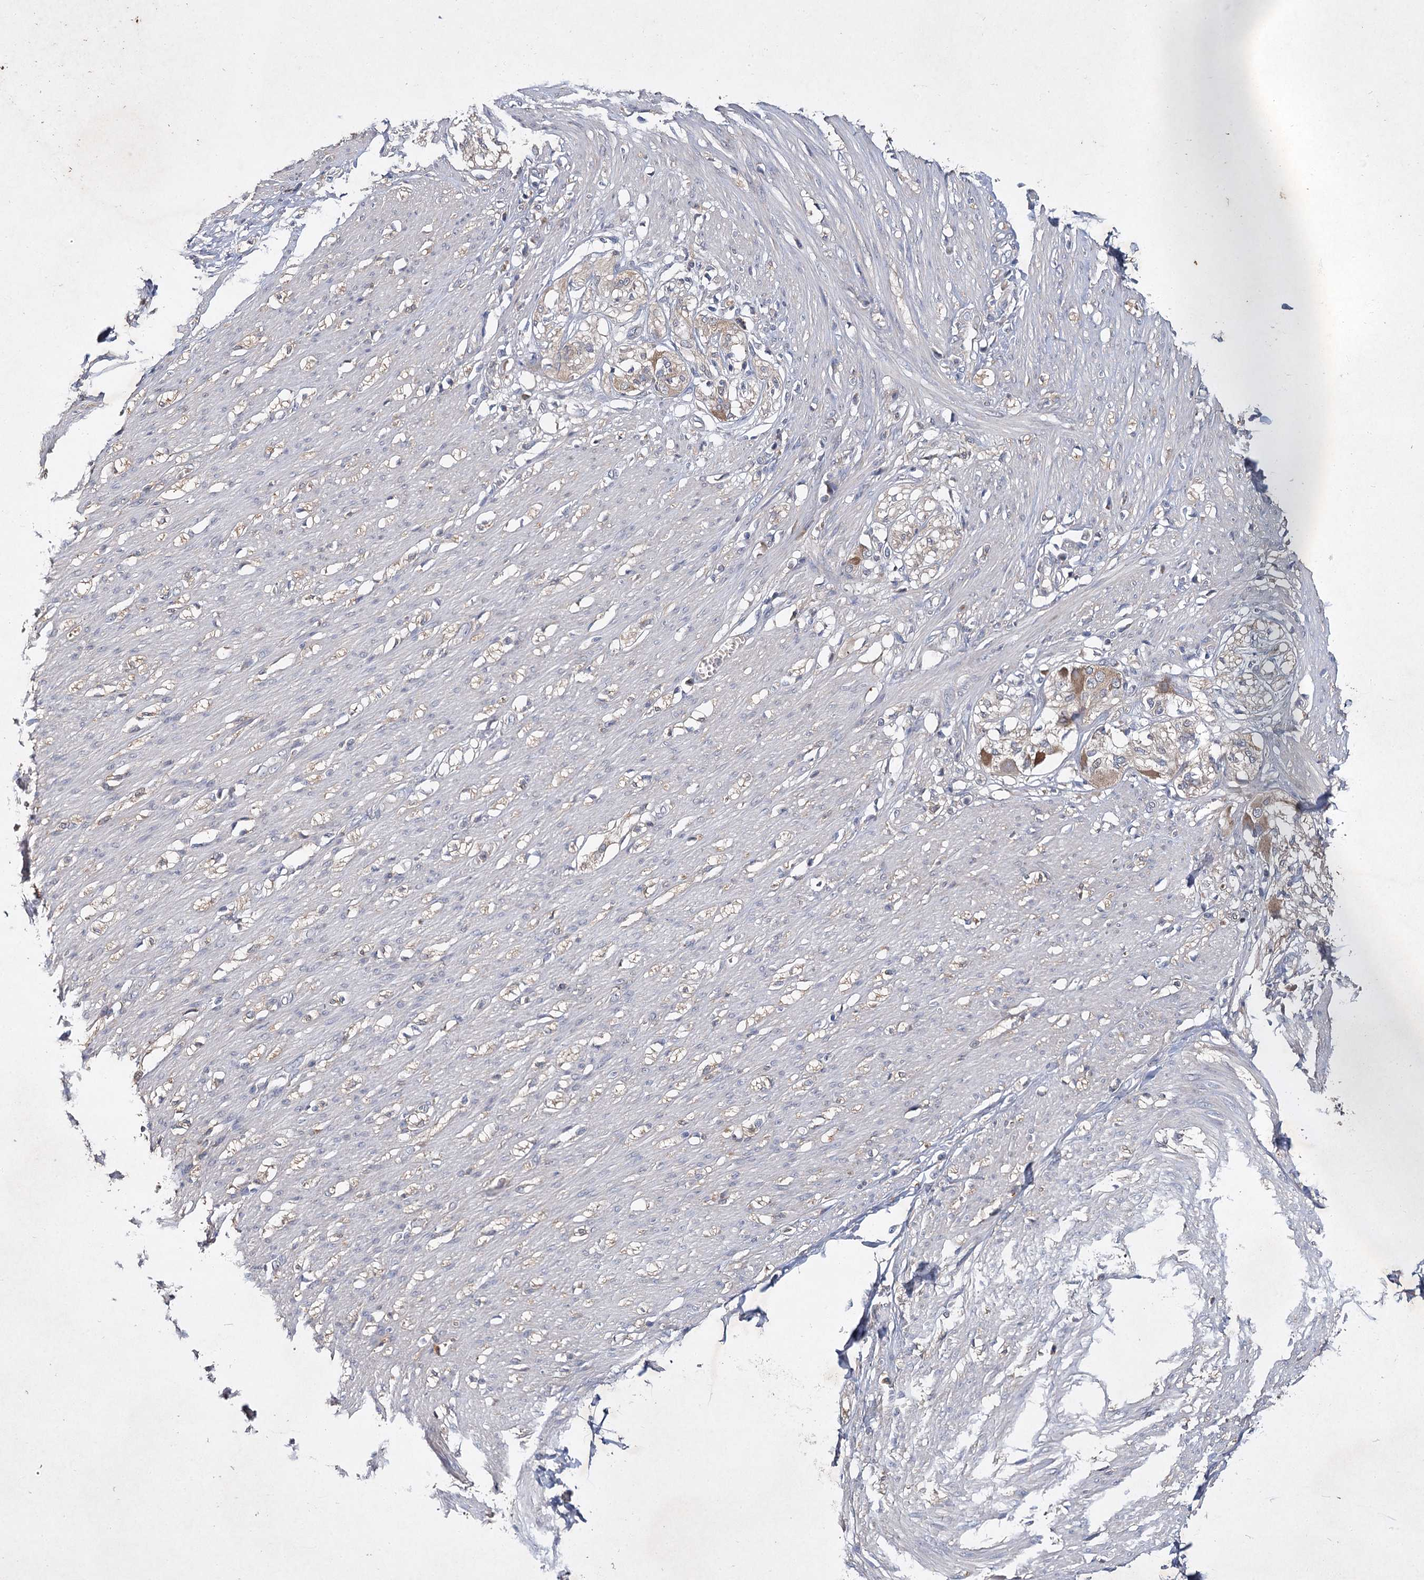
{"staining": {"intensity": "negative", "quantity": "none", "location": "none"}, "tissue": "smooth muscle", "cell_type": "Smooth muscle cells", "image_type": "normal", "snomed": [{"axis": "morphology", "description": "Normal tissue, NOS"}, {"axis": "morphology", "description": "Adenocarcinoma, NOS"}, {"axis": "topography", "description": "Colon"}, {"axis": "topography", "description": "Peripheral nerve tissue"}], "caption": "The image exhibits no significant expression in smooth muscle cells of smooth muscle. The staining was performed using DAB to visualize the protein expression in brown, while the nuclei were stained in blue with hematoxylin (Magnification: 20x).", "gene": "MFN1", "patient": {"sex": "male", "age": 14}}